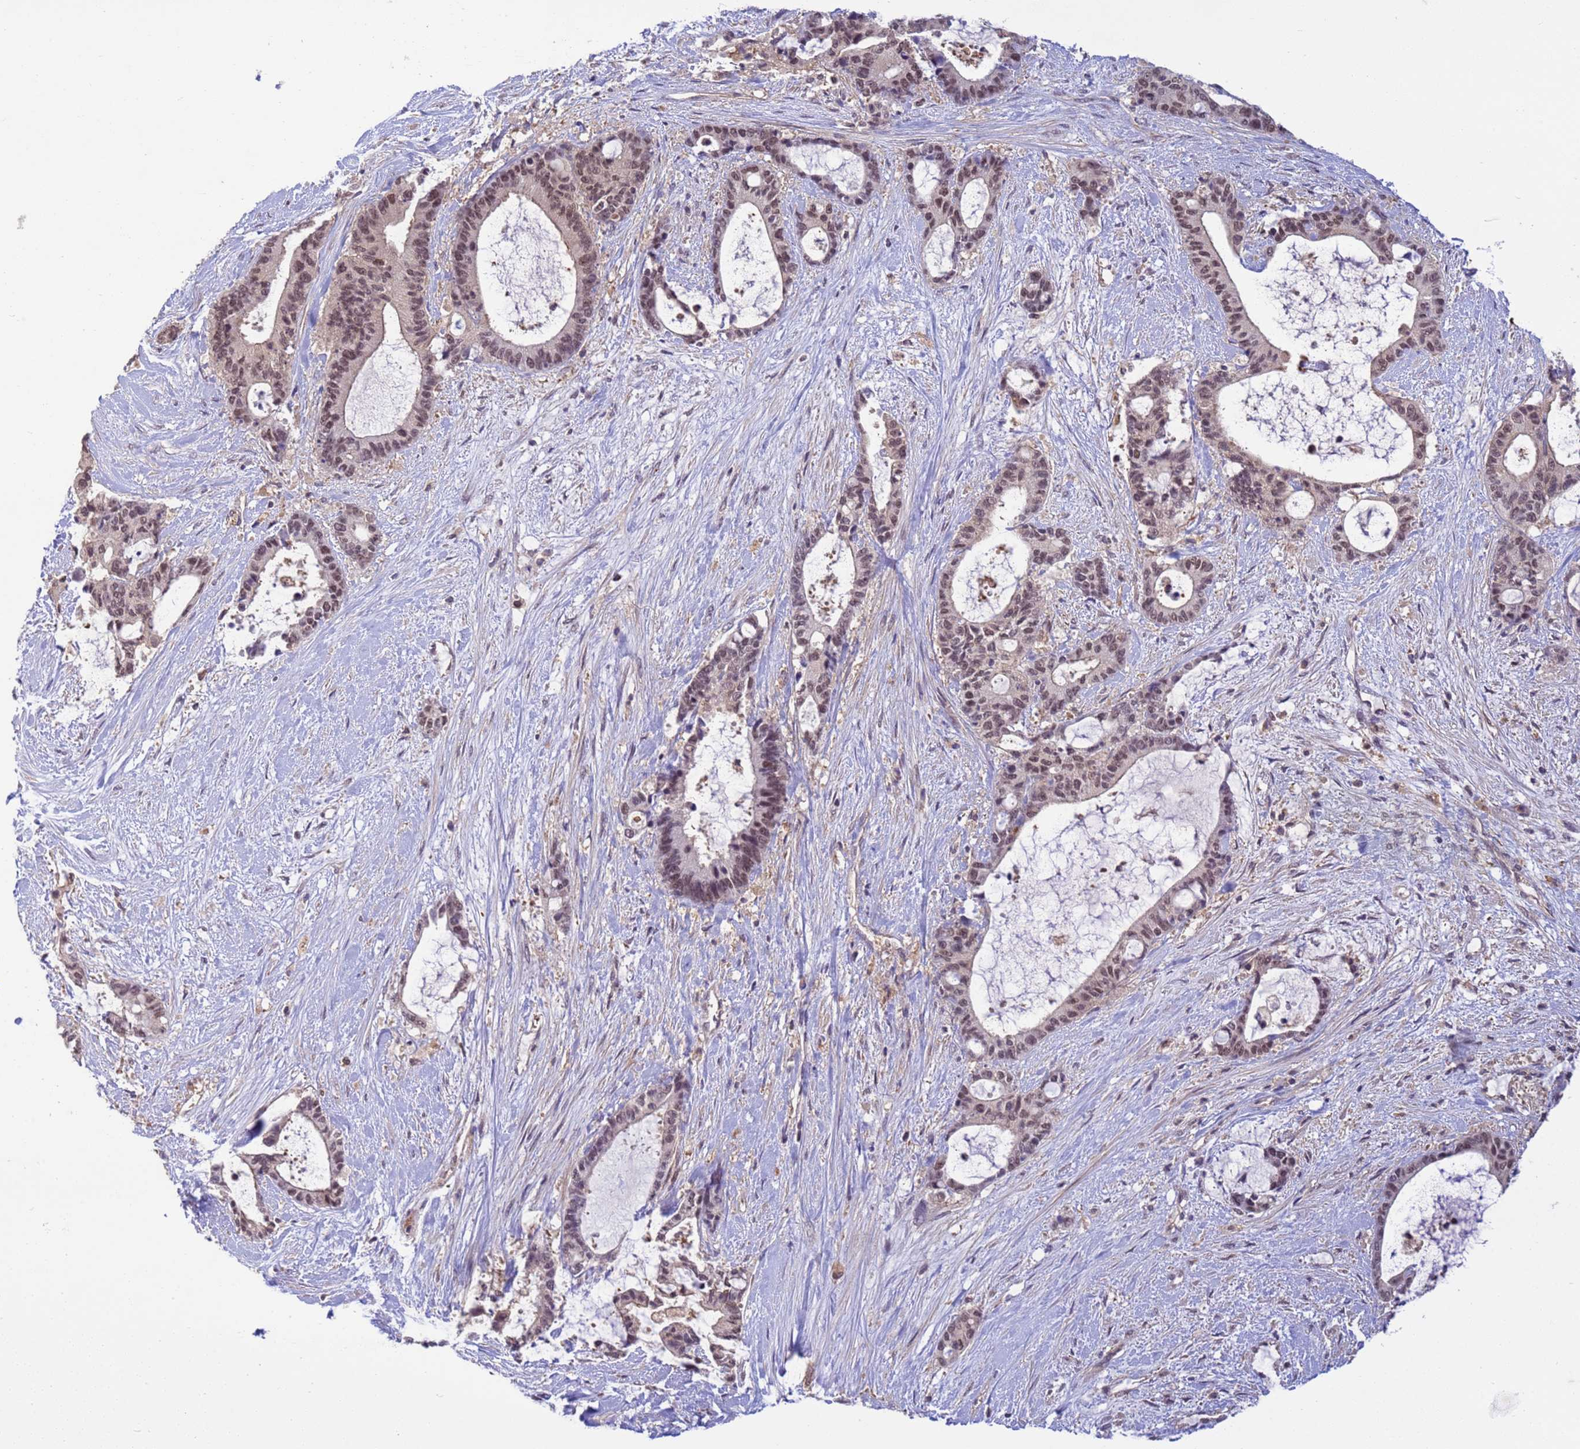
{"staining": {"intensity": "weak", "quantity": "25%-75%", "location": "nuclear"}, "tissue": "liver cancer", "cell_type": "Tumor cells", "image_type": "cancer", "snomed": [{"axis": "morphology", "description": "Normal tissue, NOS"}, {"axis": "morphology", "description": "Cholangiocarcinoma"}, {"axis": "topography", "description": "Liver"}, {"axis": "topography", "description": "Peripheral nerve tissue"}], "caption": "Liver cancer was stained to show a protein in brown. There is low levels of weak nuclear staining in approximately 25%-75% of tumor cells.", "gene": "NPEPPS", "patient": {"sex": "female", "age": 73}}